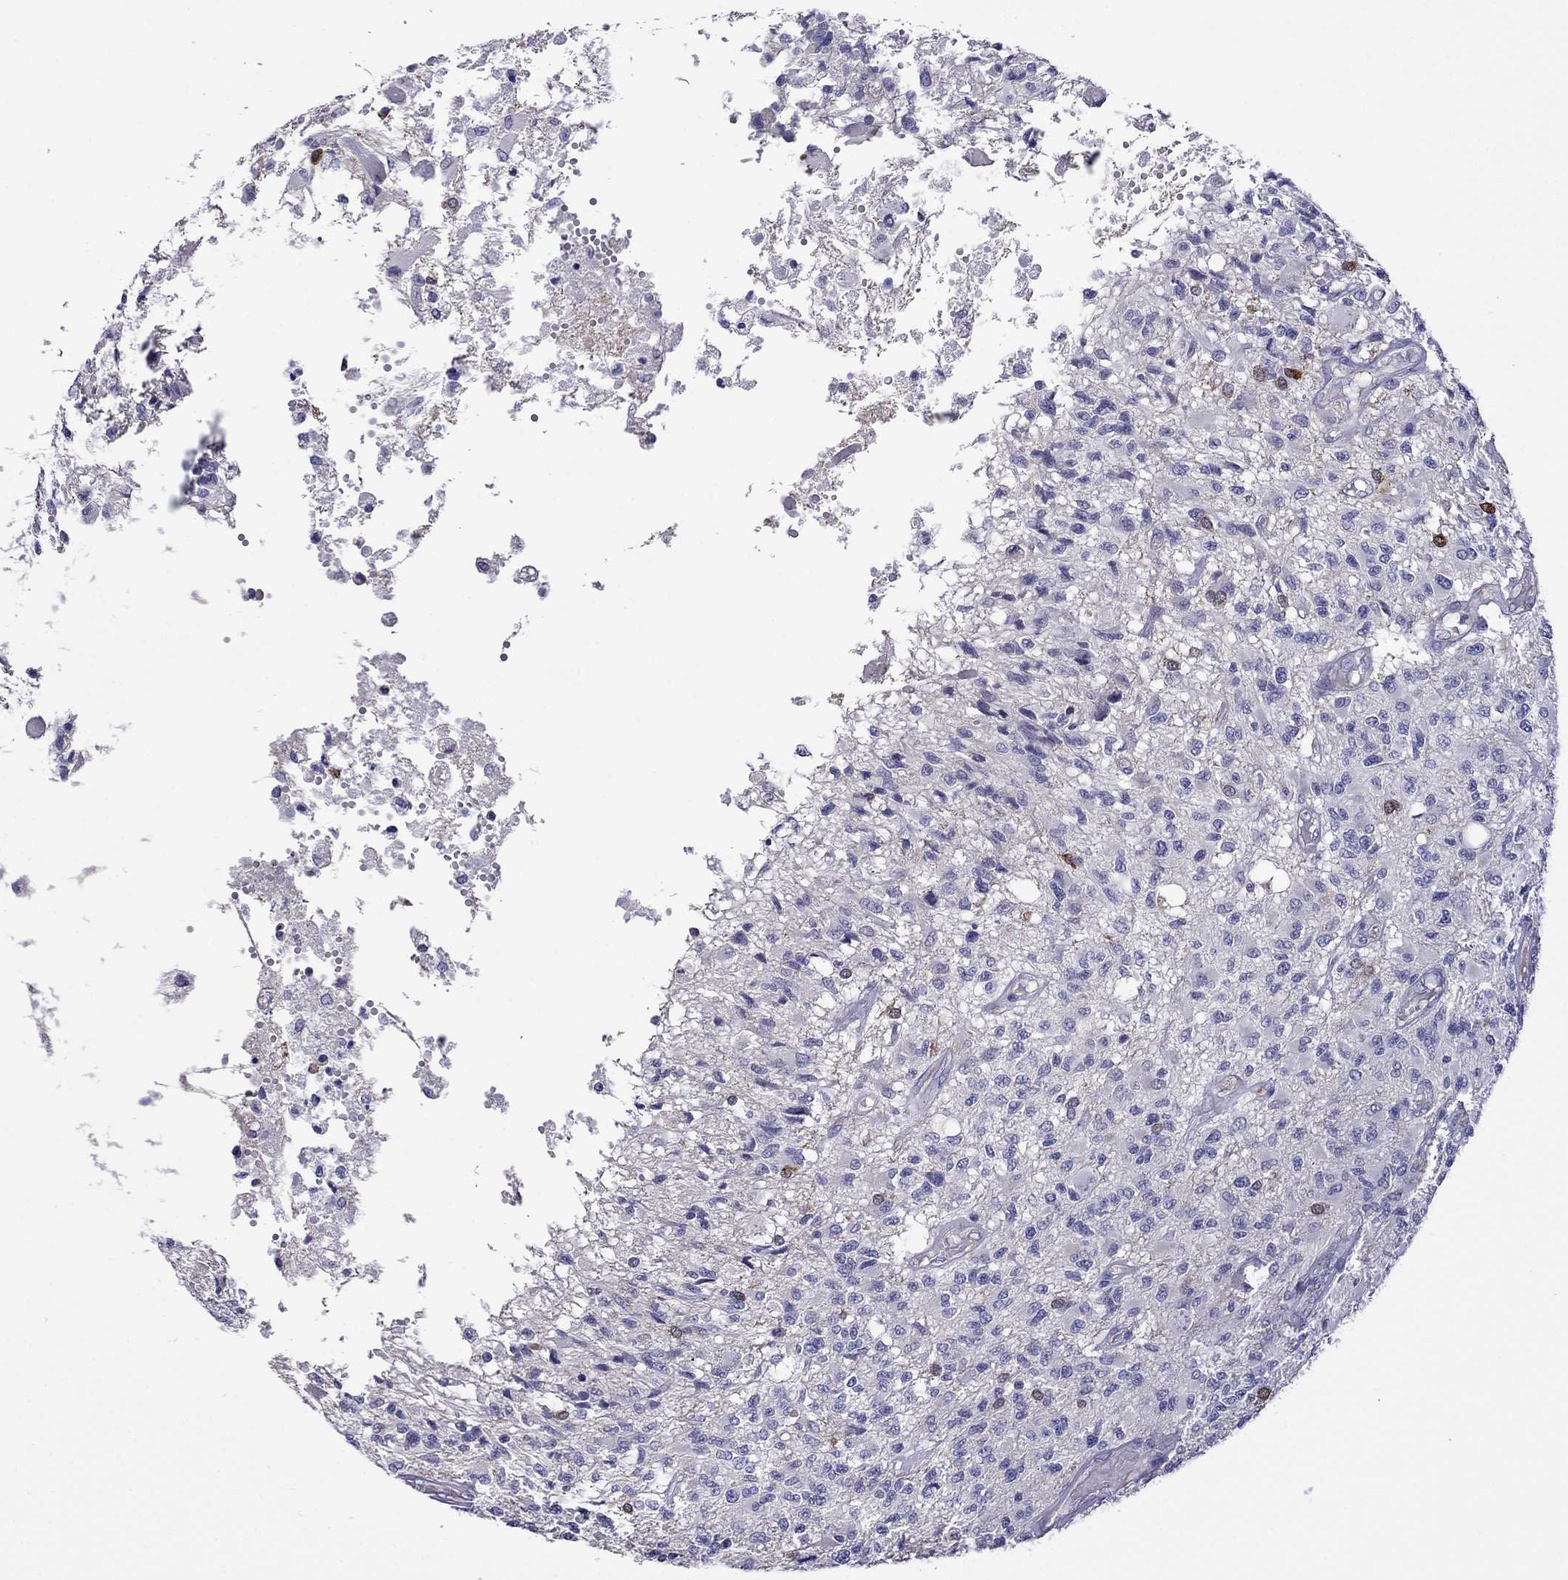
{"staining": {"intensity": "negative", "quantity": "none", "location": "none"}, "tissue": "glioma", "cell_type": "Tumor cells", "image_type": "cancer", "snomed": [{"axis": "morphology", "description": "Glioma, malignant, High grade"}, {"axis": "topography", "description": "Brain"}], "caption": "Photomicrograph shows no significant protein staining in tumor cells of malignant glioma (high-grade).", "gene": "STAR", "patient": {"sex": "female", "age": 63}}